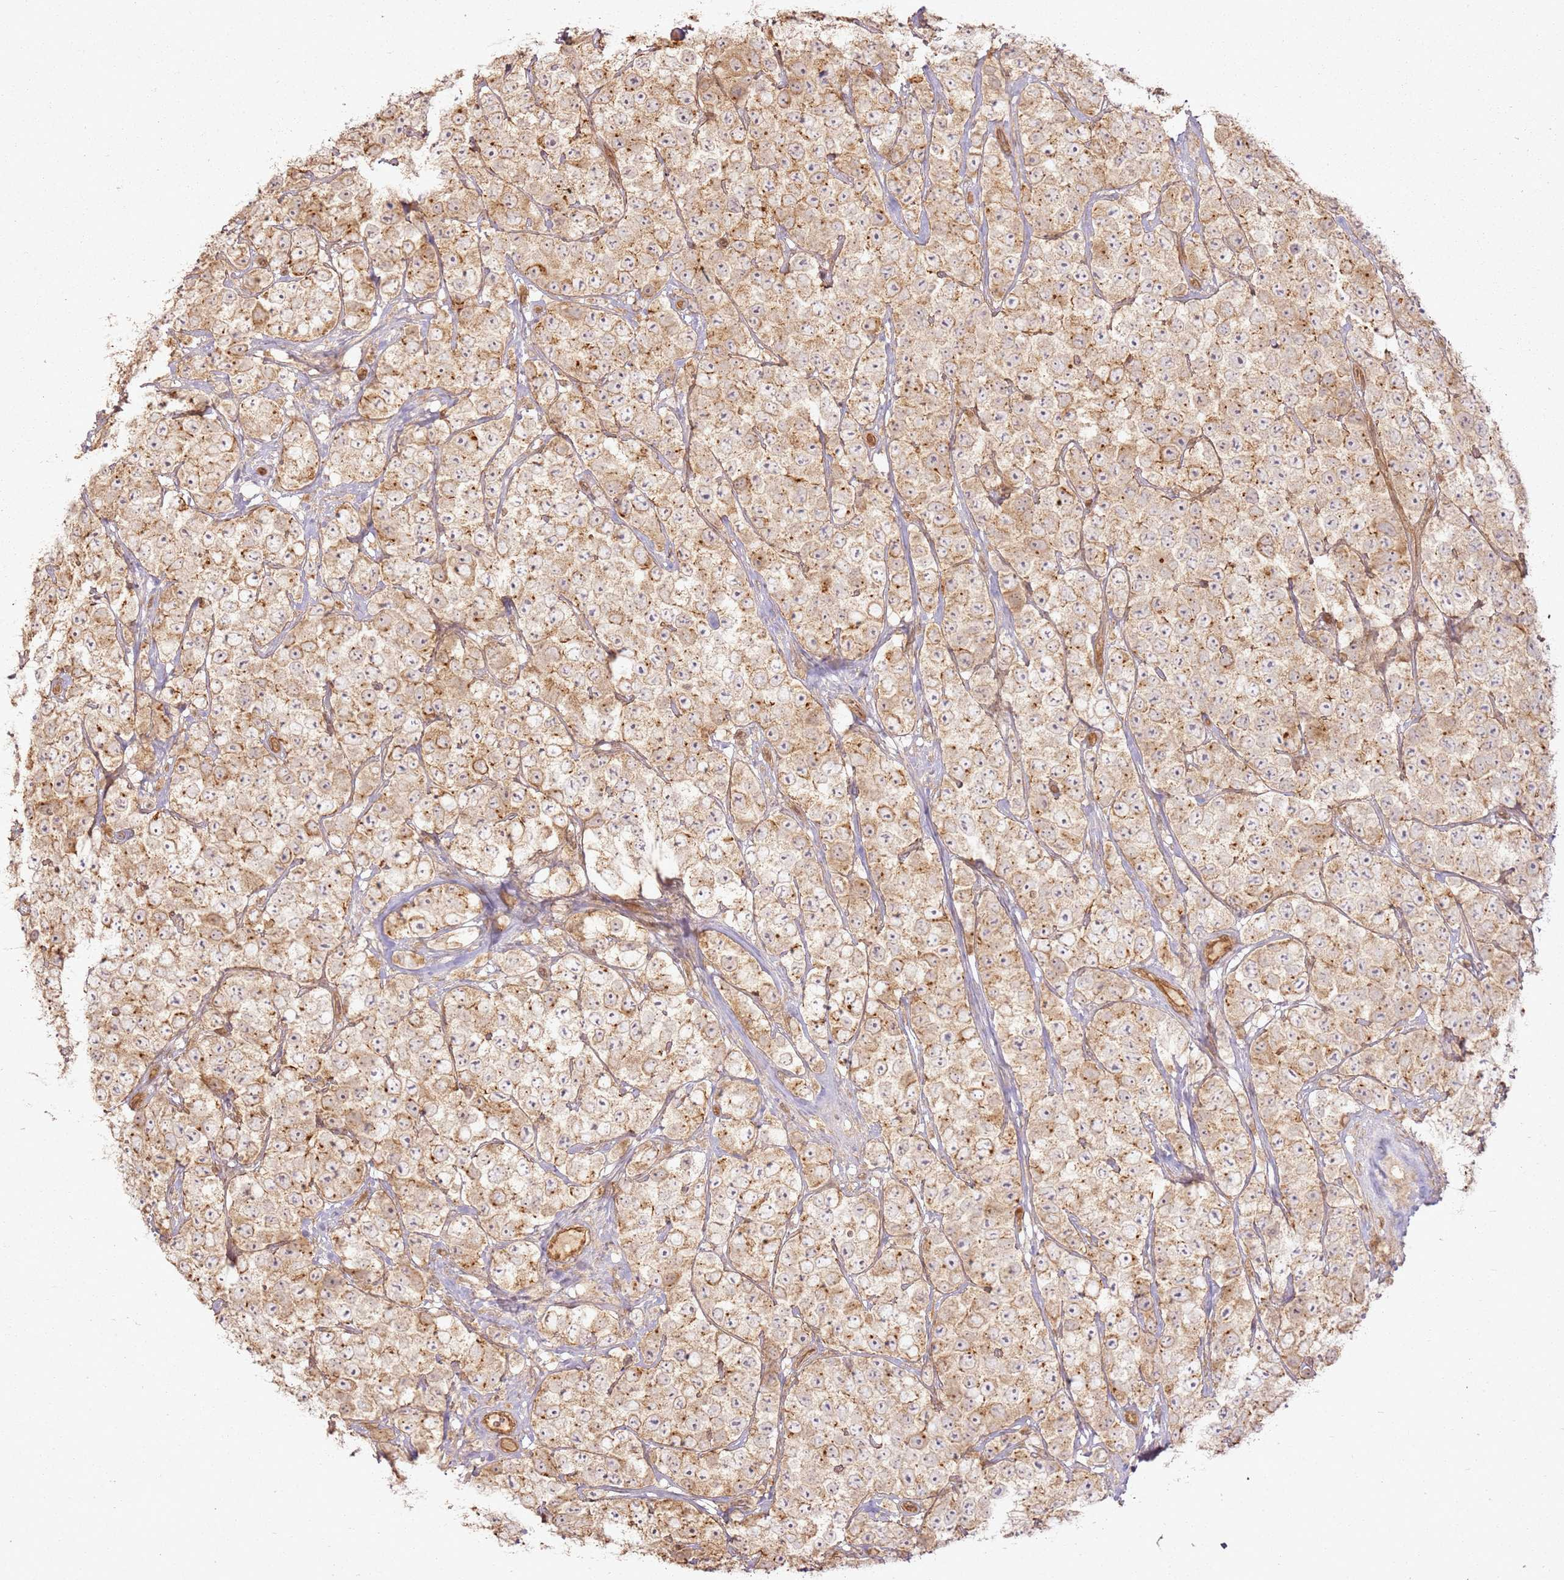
{"staining": {"intensity": "weak", "quantity": "25%-75%", "location": "cytoplasmic/membranous"}, "tissue": "testis cancer", "cell_type": "Tumor cells", "image_type": "cancer", "snomed": [{"axis": "morphology", "description": "Seminoma, NOS"}, {"axis": "topography", "description": "Testis"}], "caption": "Immunohistochemical staining of testis cancer shows low levels of weak cytoplasmic/membranous expression in about 25%-75% of tumor cells. (DAB (3,3'-diaminobenzidine) = brown stain, brightfield microscopy at high magnification).", "gene": "ZNF776", "patient": {"sex": "male", "age": 28}}